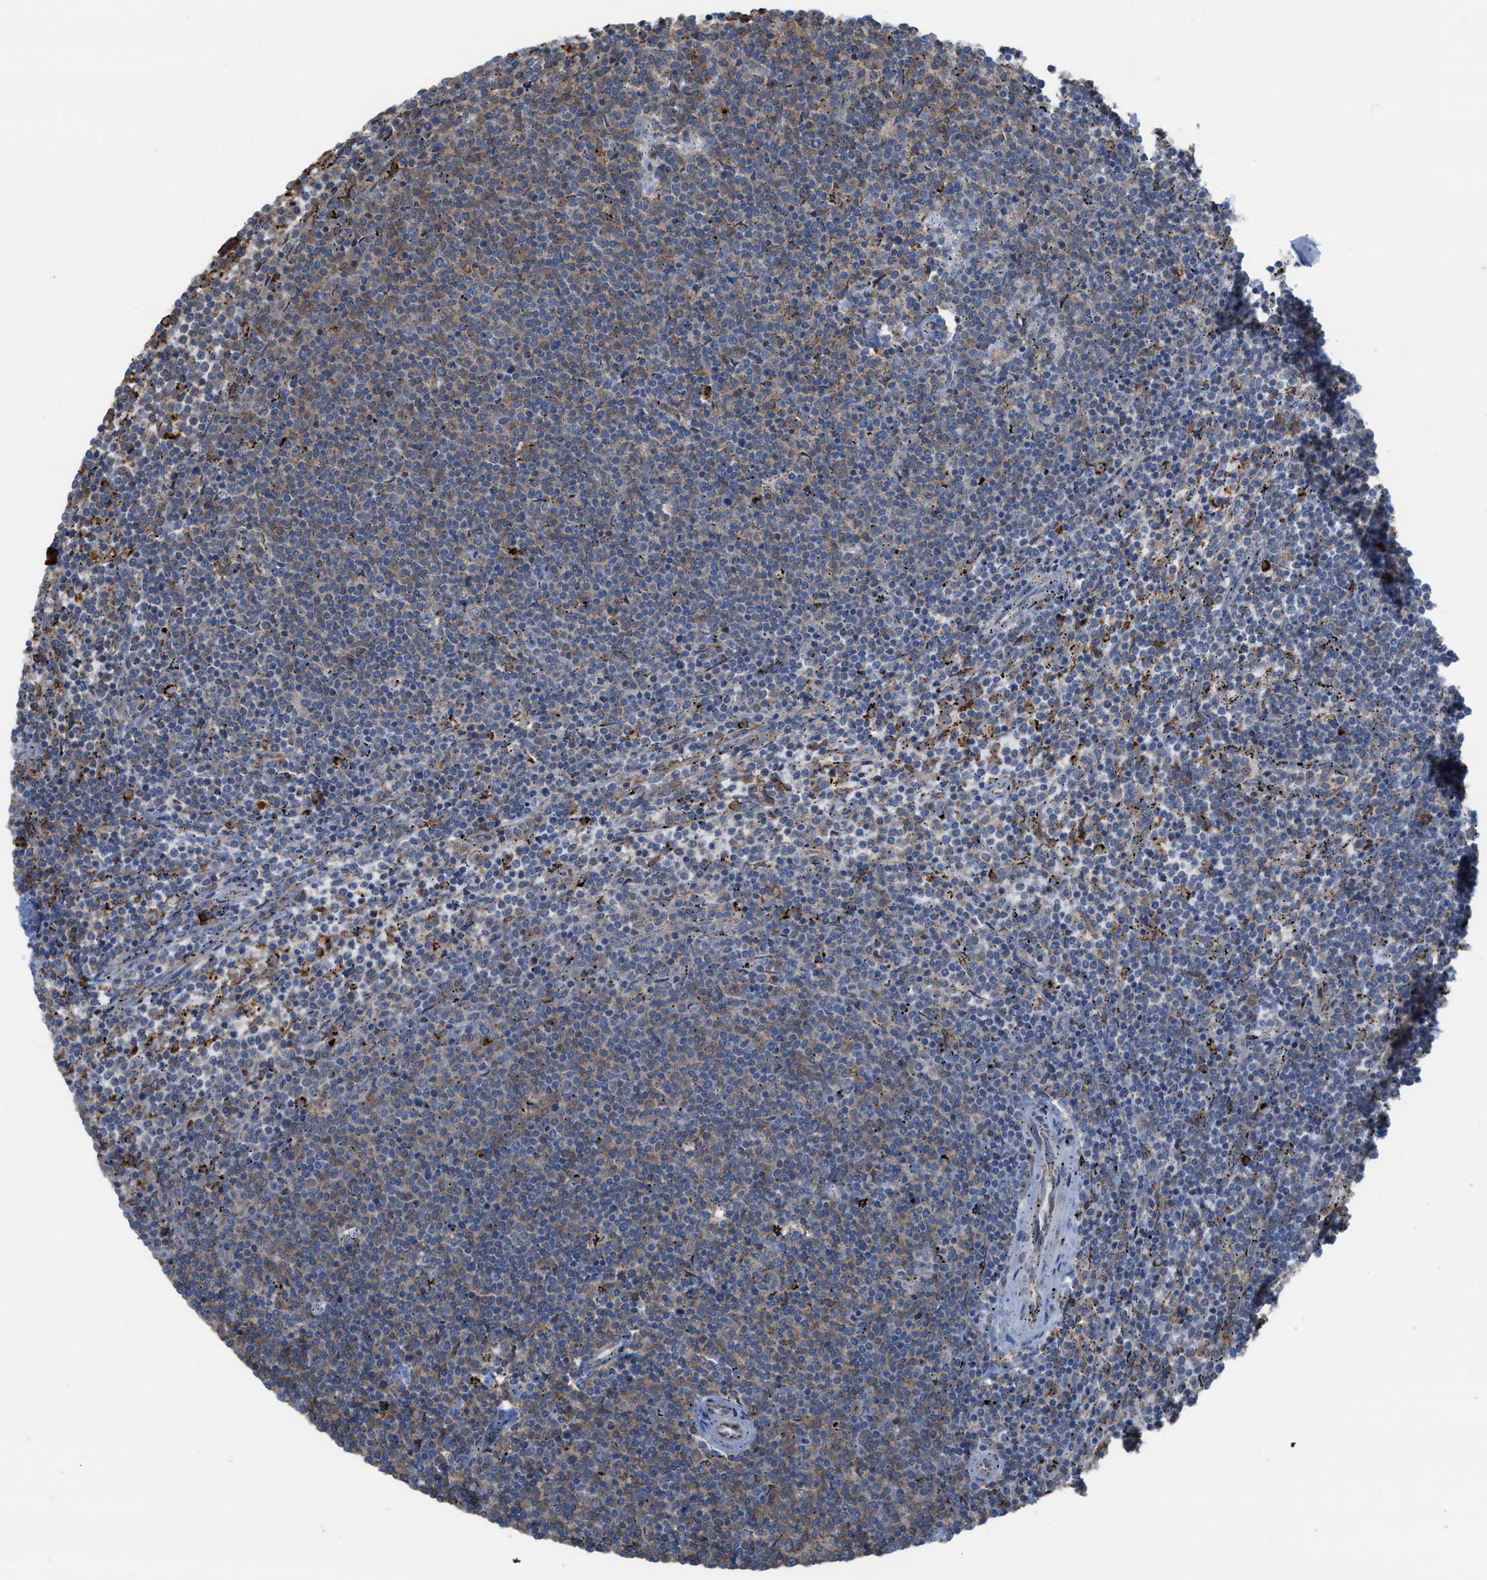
{"staining": {"intensity": "moderate", "quantity": "25%-75%", "location": "cytoplasmic/membranous"}, "tissue": "lymphoma", "cell_type": "Tumor cells", "image_type": "cancer", "snomed": [{"axis": "morphology", "description": "Malignant lymphoma, non-Hodgkin's type, Low grade"}, {"axis": "topography", "description": "Spleen"}], "caption": "Immunohistochemistry (IHC) histopathology image of neoplastic tissue: human lymphoma stained using immunohistochemistry (IHC) demonstrates medium levels of moderate protein expression localized specifically in the cytoplasmic/membranous of tumor cells, appearing as a cytoplasmic/membranous brown color.", "gene": "PLAA", "patient": {"sex": "female", "age": 50}}